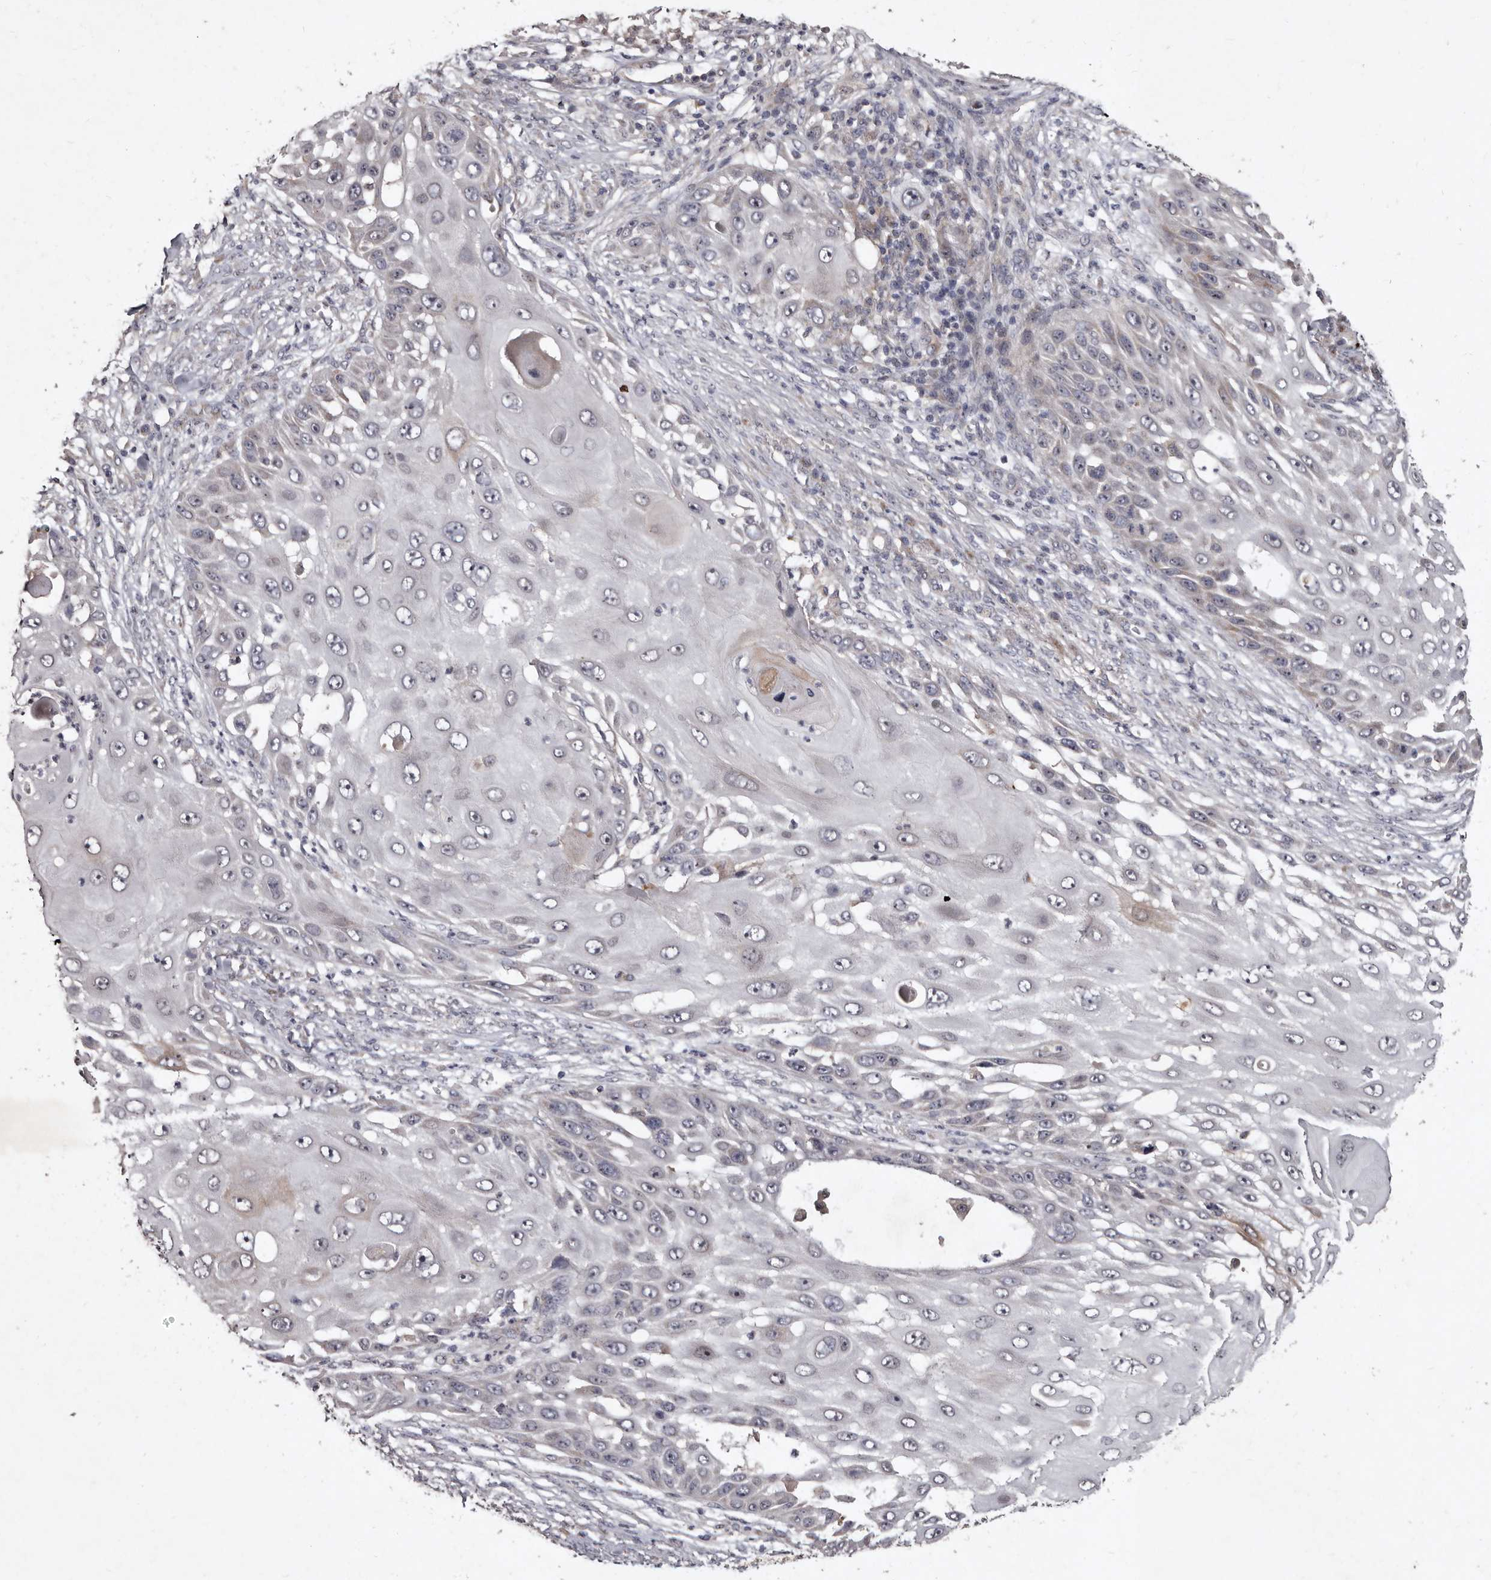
{"staining": {"intensity": "negative", "quantity": "none", "location": "none"}, "tissue": "skin cancer", "cell_type": "Tumor cells", "image_type": "cancer", "snomed": [{"axis": "morphology", "description": "Squamous cell carcinoma, NOS"}, {"axis": "topography", "description": "Skin"}], "caption": "Immunohistochemistry (IHC) photomicrograph of skin cancer stained for a protein (brown), which reveals no expression in tumor cells. (DAB immunohistochemistry (IHC), high magnification).", "gene": "FLAD1", "patient": {"sex": "female", "age": 44}}